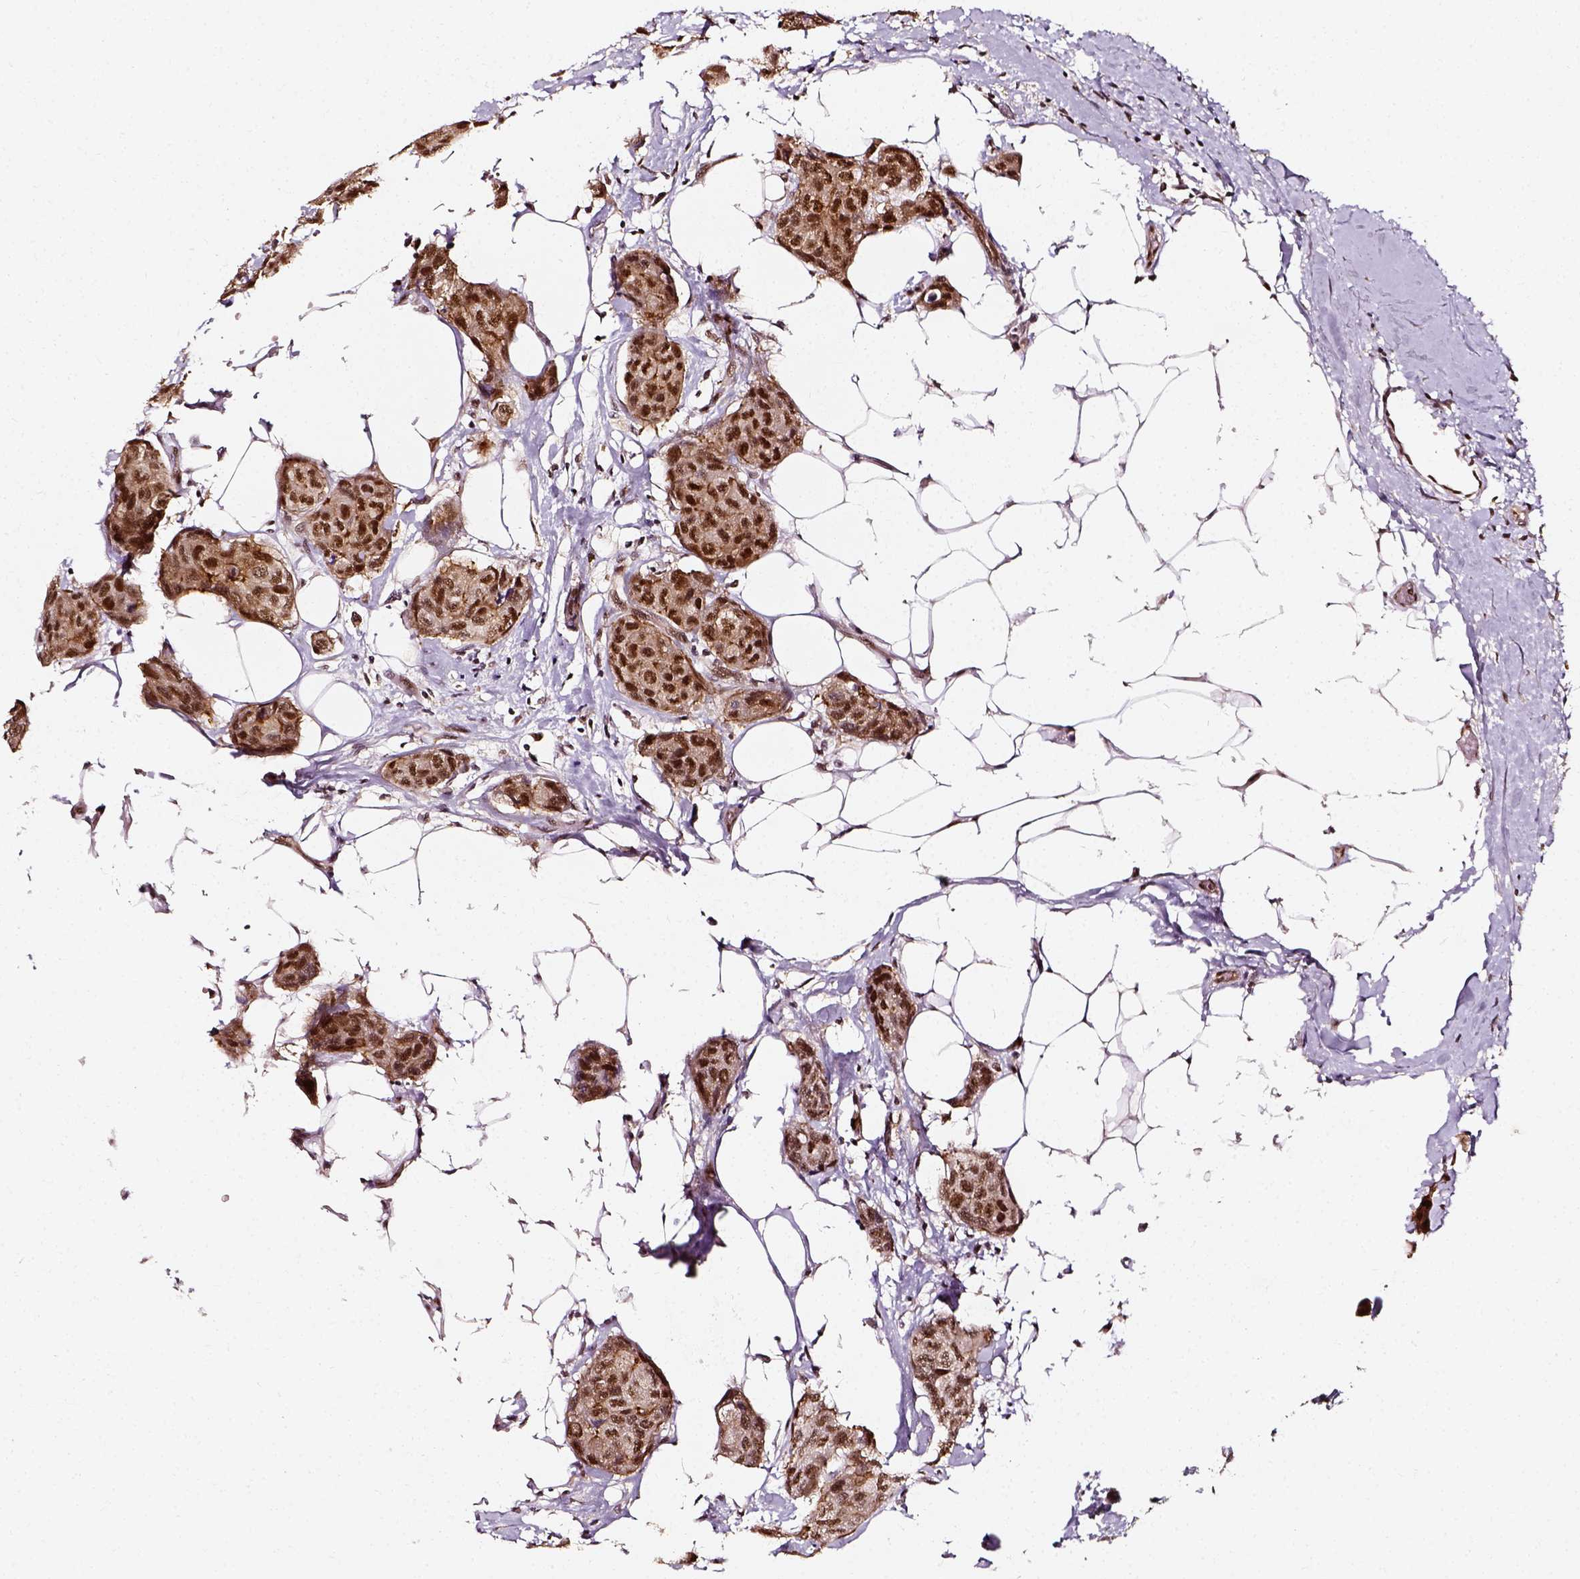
{"staining": {"intensity": "moderate", "quantity": ">75%", "location": "nuclear"}, "tissue": "breast cancer", "cell_type": "Tumor cells", "image_type": "cancer", "snomed": [{"axis": "morphology", "description": "Duct carcinoma"}, {"axis": "topography", "description": "Breast"}], "caption": "Breast infiltrating ductal carcinoma was stained to show a protein in brown. There is medium levels of moderate nuclear expression in approximately >75% of tumor cells.", "gene": "NACC1", "patient": {"sex": "female", "age": 80}}